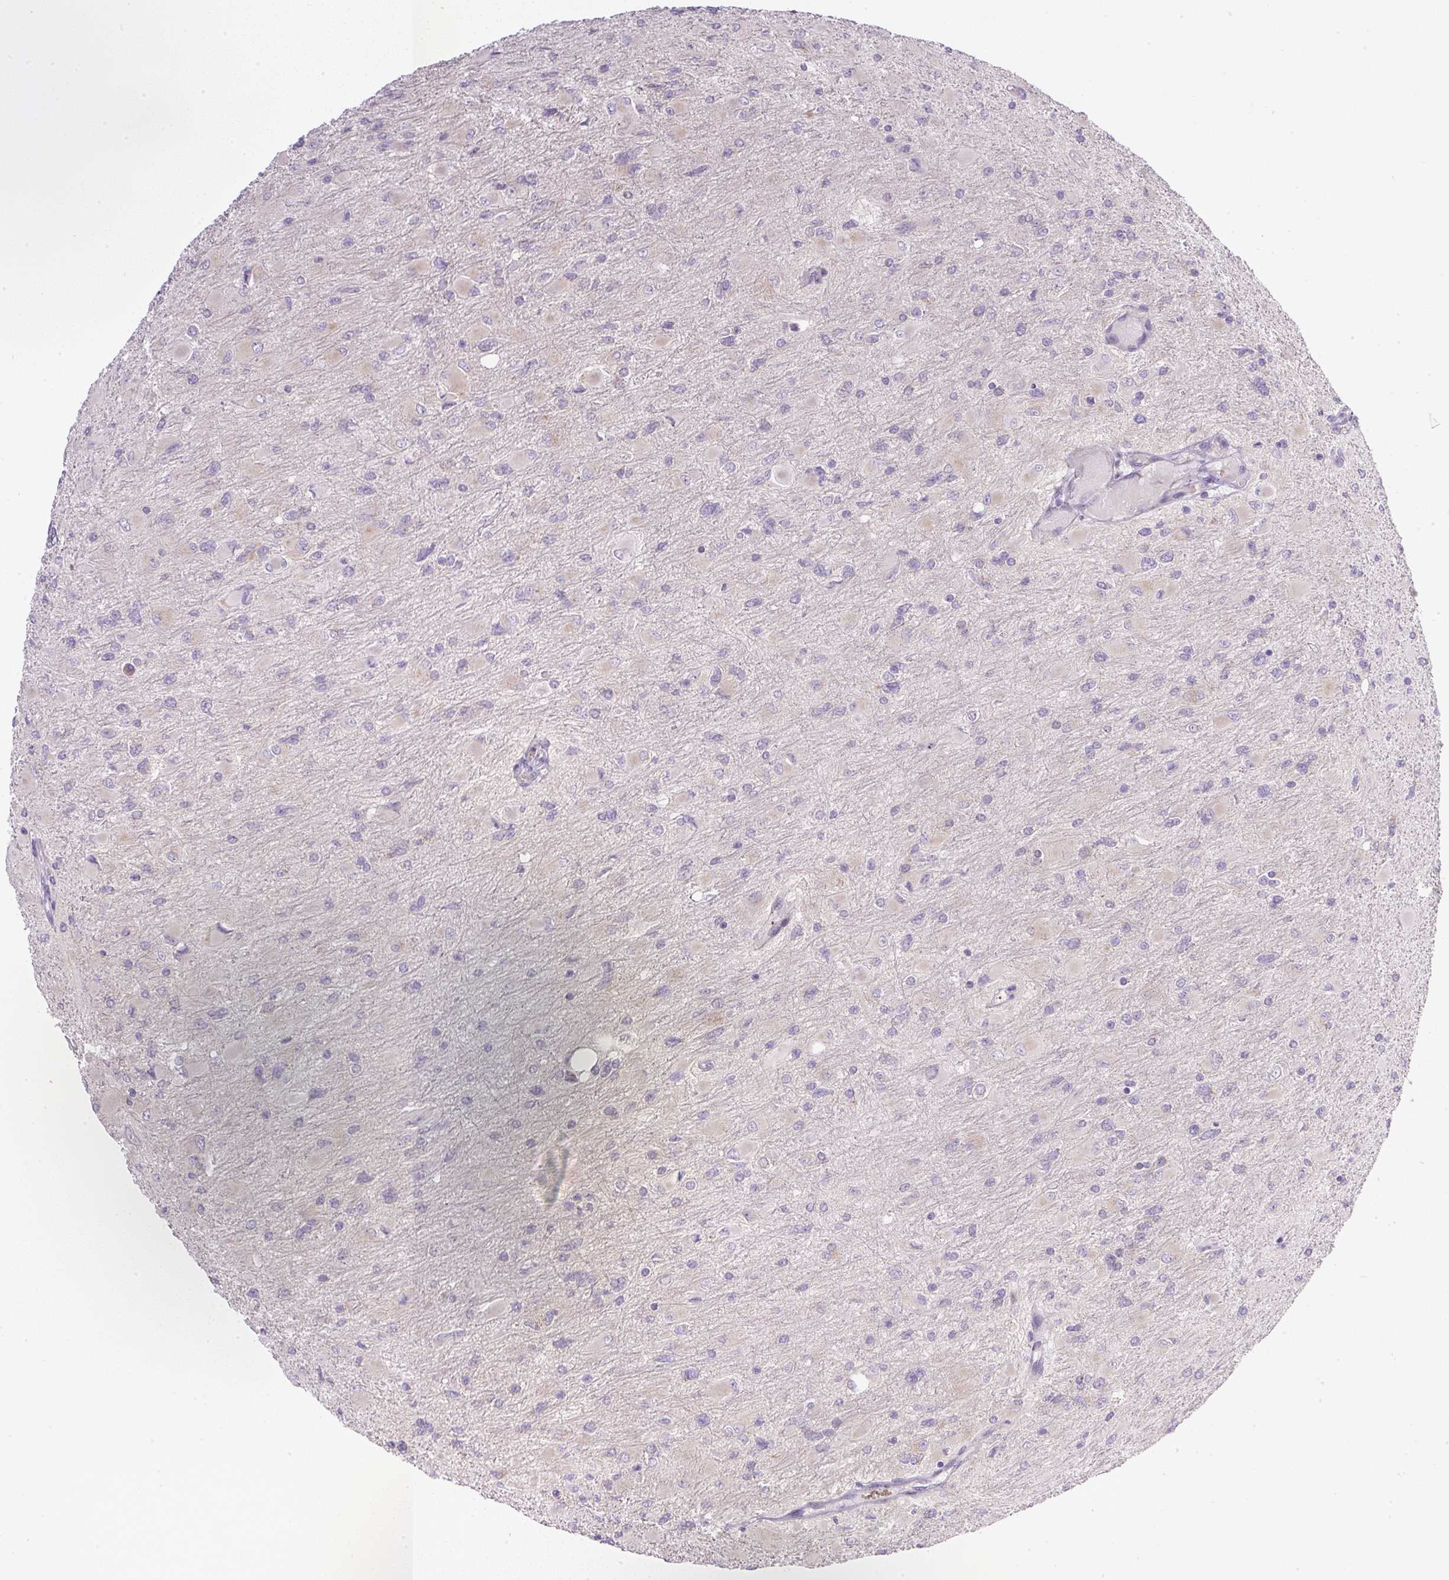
{"staining": {"intensity": "weak", "quantity": "<25%", "location": "cytoplasmic/membranous"}, "tissue": "glioma", "cell_type": "Tumor cells", "image_type": "cancer", "snomed": [{"axis": "morphology", "description": "Glioma, malignant, High grade"}, {"axis": "topography", "description": "Cerebral cortex"}], "caption": "DAB (3,3'-diaminobenzidine) immunohistochemical staining of human malignant high-grade glioma reveals no significant staining in tumor cells. (Stains: DAB IHC with hematoxylin counter stain, Microscopy: brightfield microscopy at high magnification).", "gene": "MLX", "patient": {"sex": "female", "age": 36}}